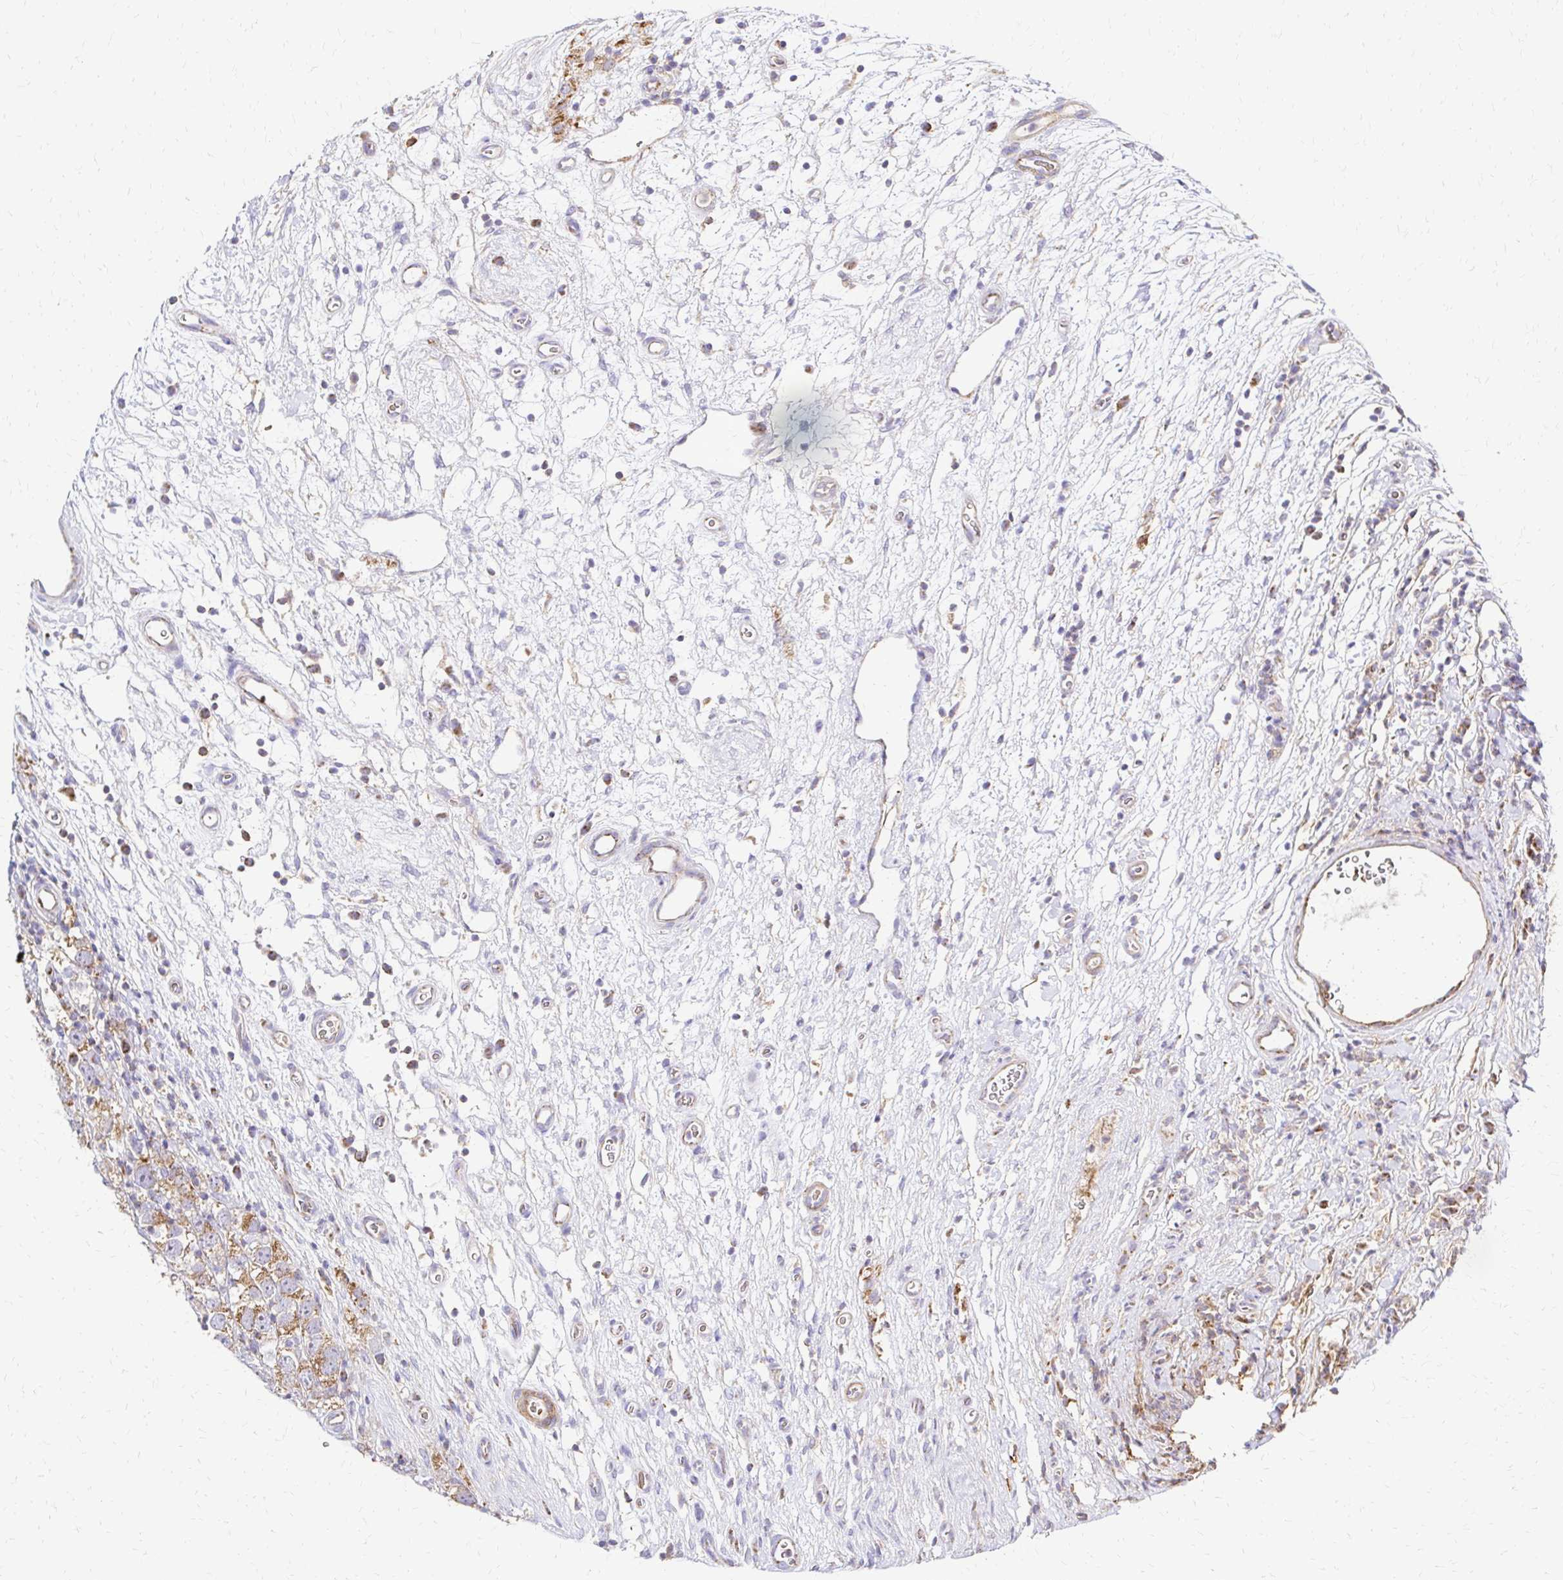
{"staining": {"intensity": "moderate", "quantity": ">75%", "location": "cytoplasmic/membranous"}, "tissue": "testis cancer", "cell_type": "Tumor cells", "image_type": "cancer", "snomed": [{"axis": "morphology", "description": "Seminoma, NOS"}, {"axis": "topography", "description": "Testis"}], "caption": "Immunohistochemical staining of testis seminoma demonstrates medium levels of moderate cytoplasmic/membranous protein expression in approximately >75% of tumor cells.", "gene": "MRPL13", "patient": {"sex": "male", "age": 26}}